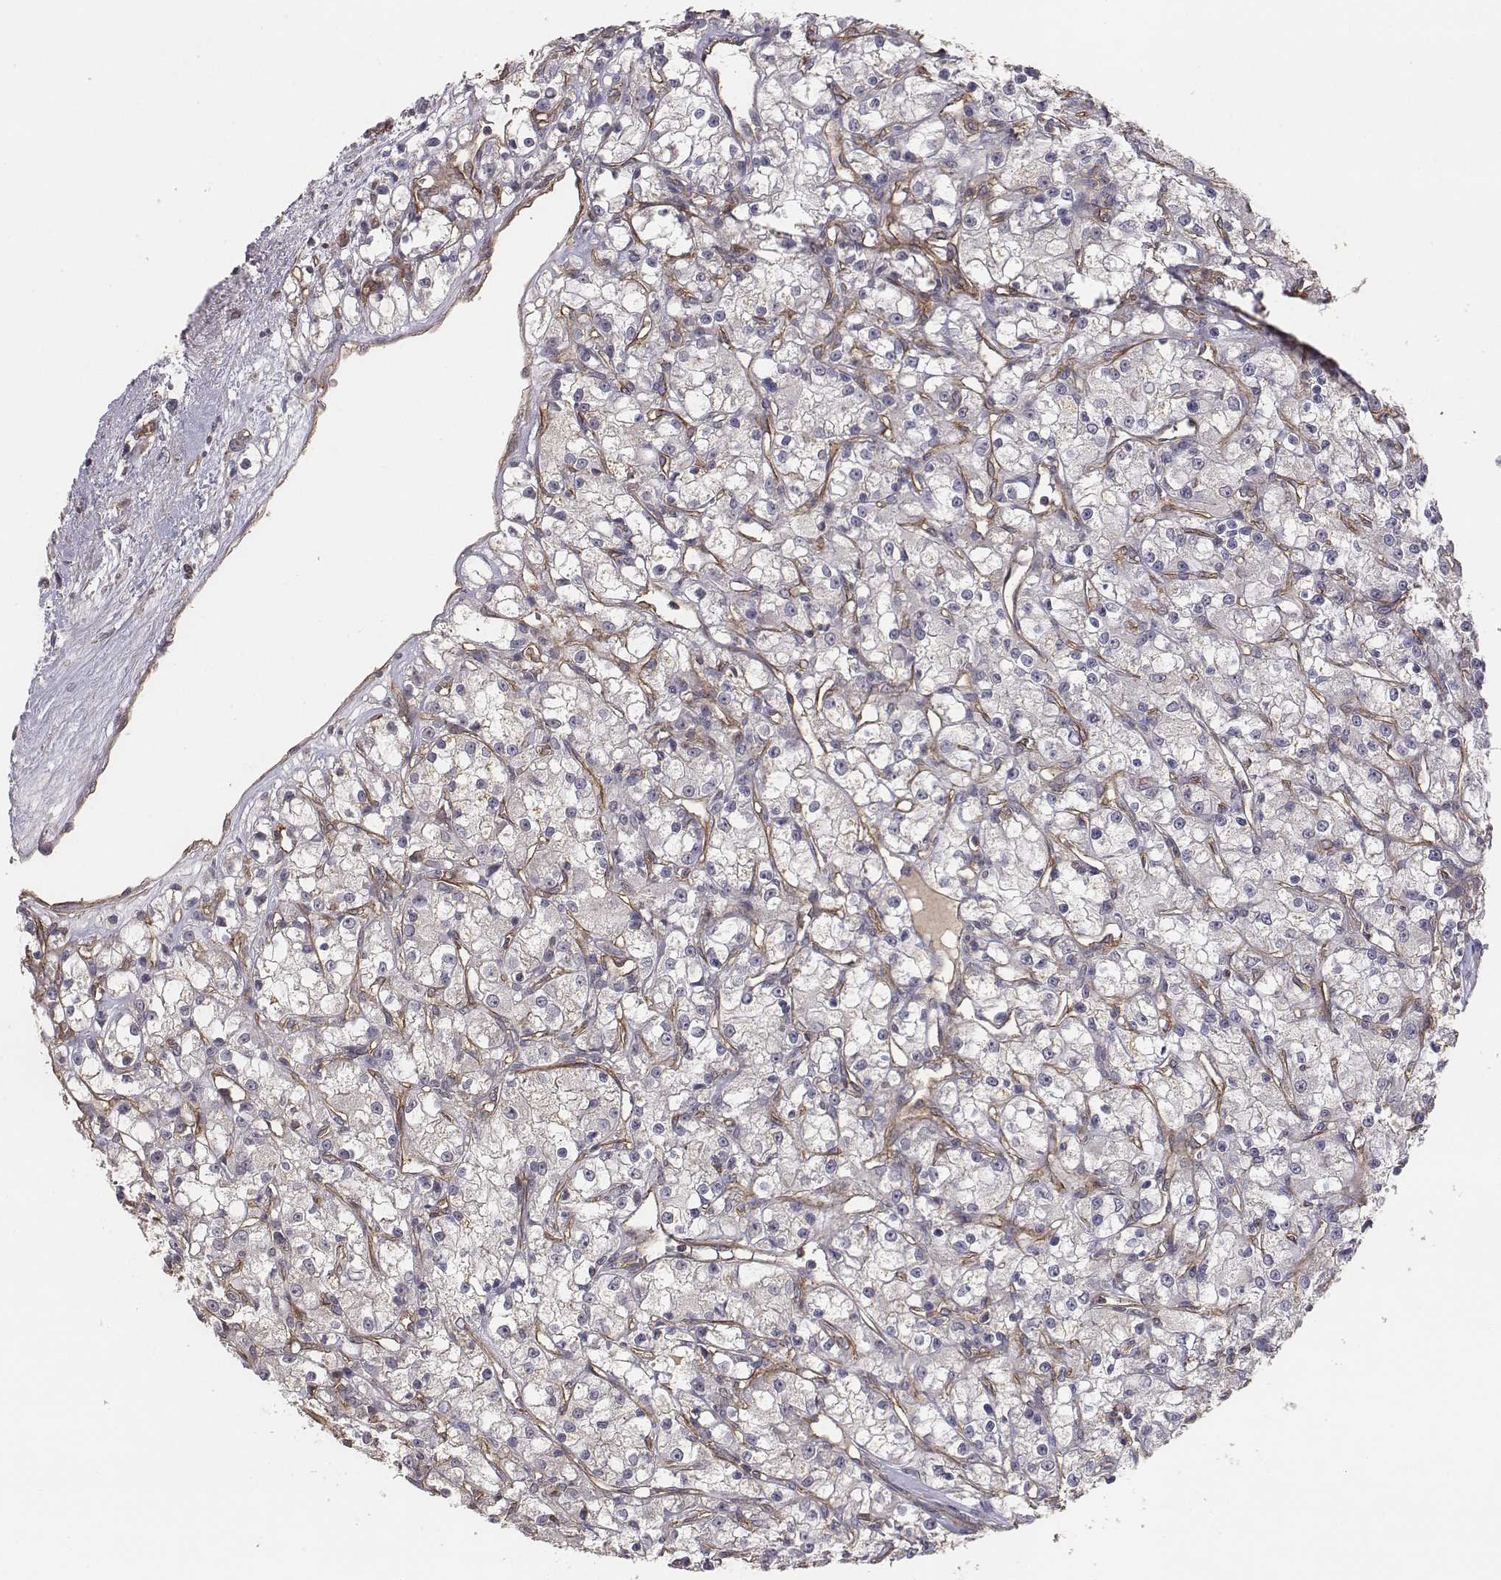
{"staining": {"intensity": "negative", "quantity": "none", "location": "none"}, "tissue": "renal cancer", "cell_type": "Tumor cells", "image_type": "cancer", "snomed": [{"axis": "morphology", "description": "Adenocarcinoma, NOS"}, {"axis": "topography", "description": "Kidney"}], "caption": "The histopathology image demonstrates no significant staining in tumor cells of renal adenocarcinoma. (Stains: DAB immunohistochemistry with hematoxylin counter stain, Microscopy: brightfield microscopy at high magnification).", "gene": "PTPRG", "patient": {"sex": "female", "age": 59}}